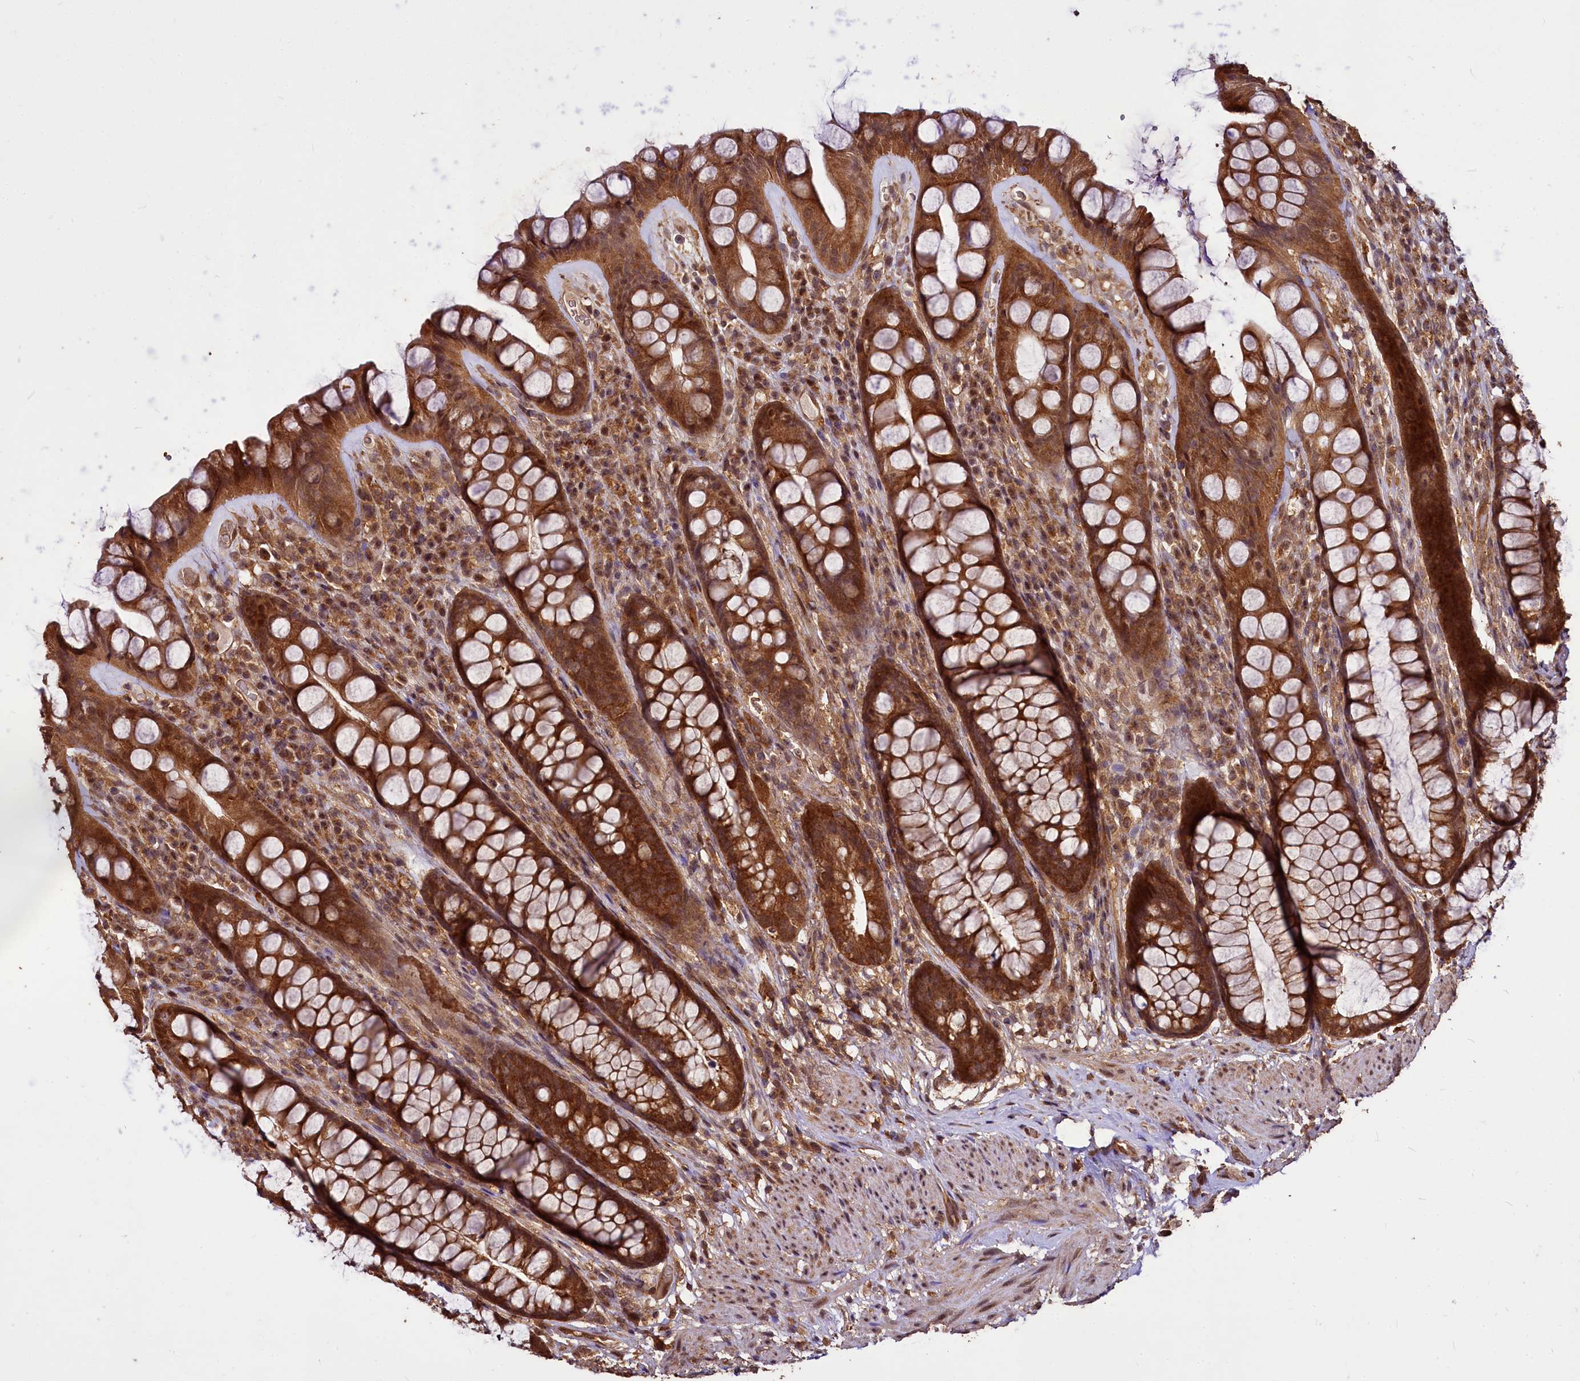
{"staining": {"intensity": "strong", "quantity": ">75%", "location": "cytoplasmic/membranous,nuclear"}, "tissue": "rectum", "cell_type": "Glandular cells", "image_type": "normal", "snomed": [{"axis": "morphology", "description": "Normal tissue, NOS"}, {"axis": "topography", "description": "Rectum"}], "caption": "Protein staining by immunohistochemistry reveals strong cytoplasmic/membranous,nuclear positivity in approximately >75% of glandular cells in benign rectum. (Stains: DAB in brown, nuclei in blue, Microscopy: brightfield microscopy at high magnification).", "gene": "VPS51", "patient": {"sex": "male", "age": 74}}